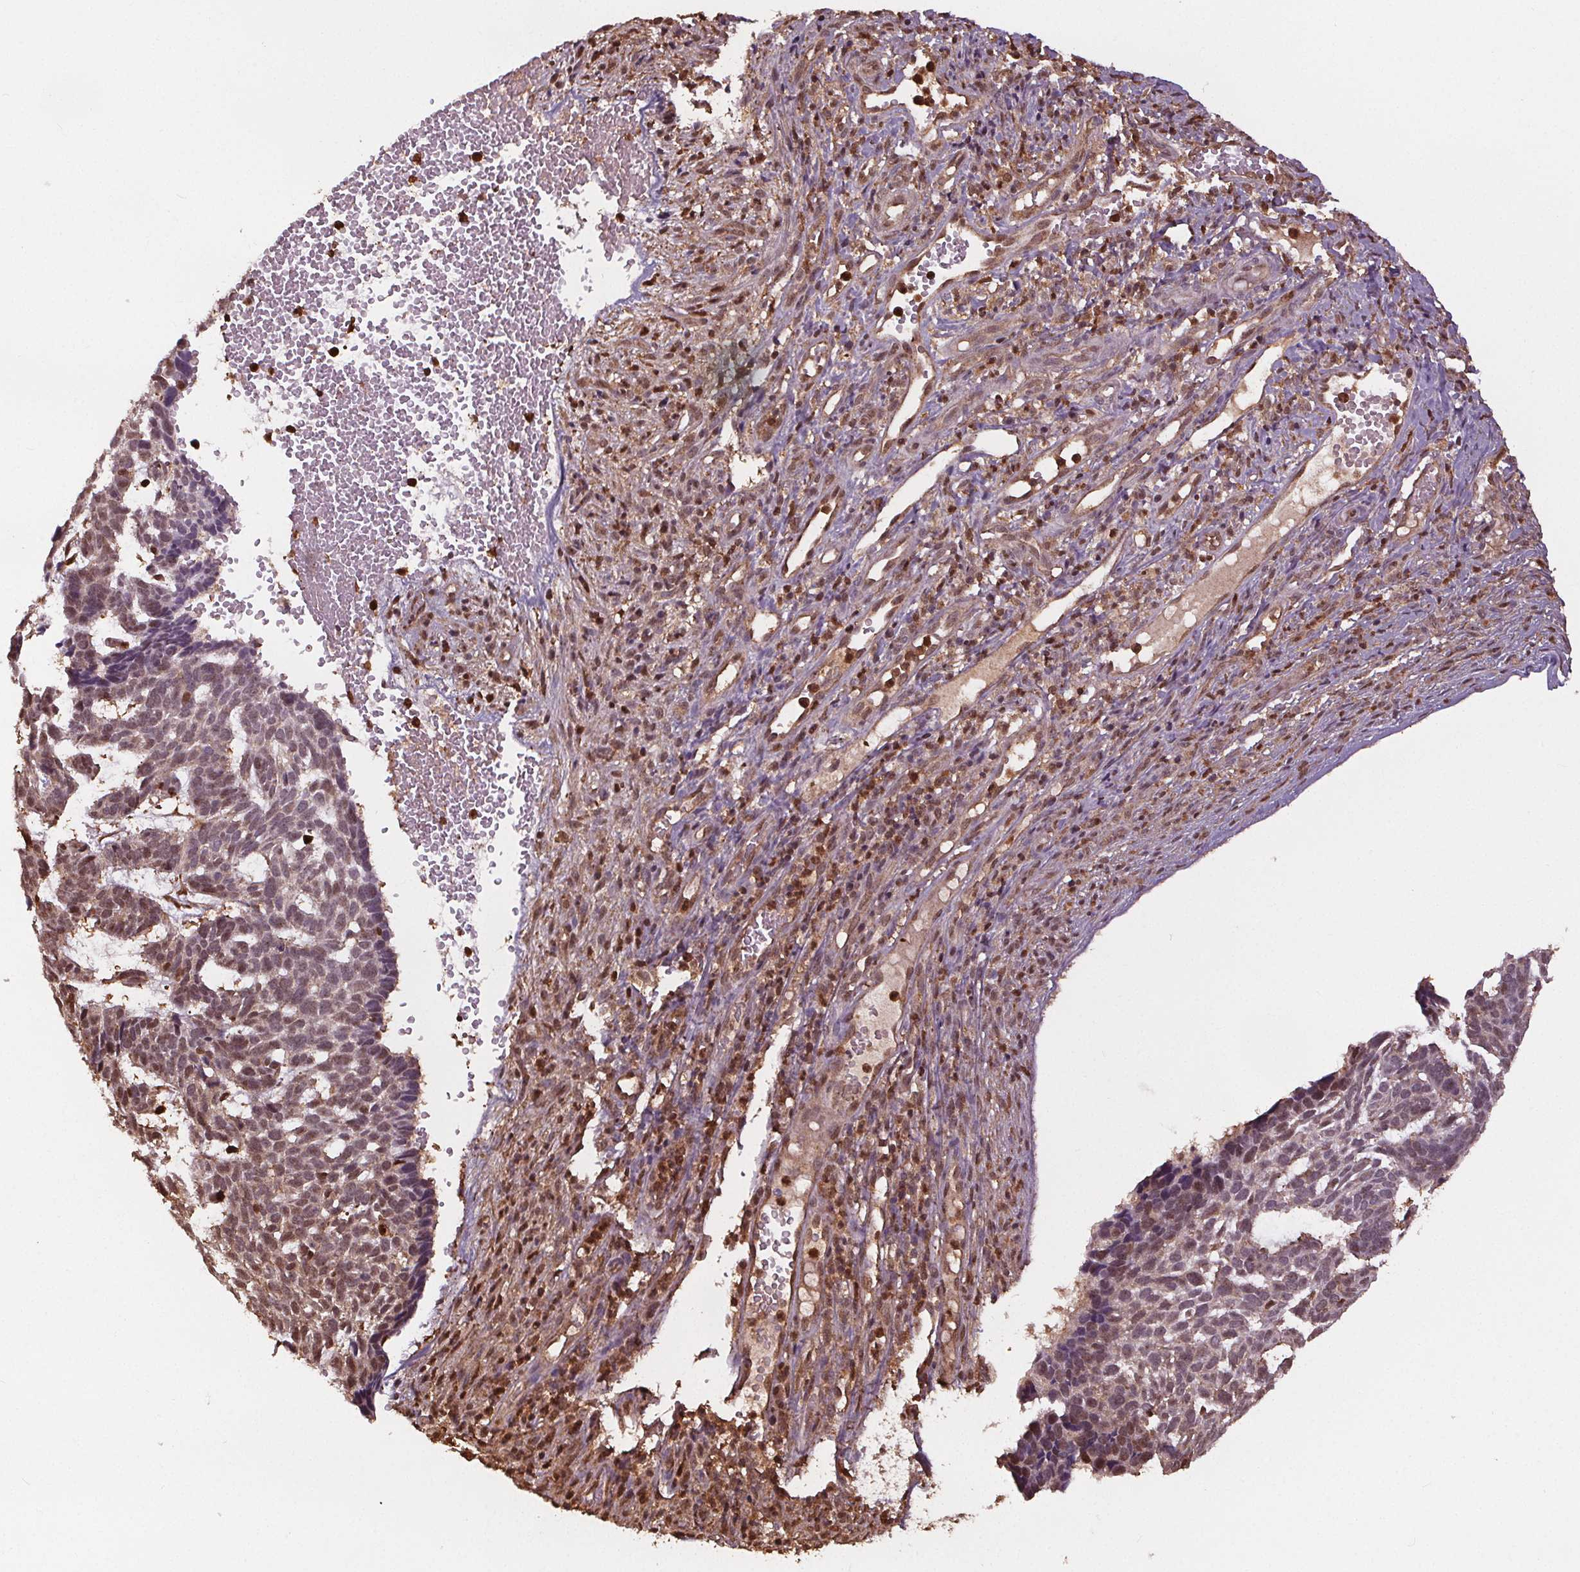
{"staining": {"intensity": "weak", "quantity": ">75%", "location": "cytoplasmic/membranous,nuclear"}, "tissue": "skin cancer", "cell_type": "Tumor cells", "image_type": "cancer", "snomed": [{"axis": "morphology", "description": "Basal cell carcinoma"}, {"axis": "topography", "description": "Skin"}], "caption": "A high-resolution image shows IHC staining of basal cell carcinoma (skin), which demonstrates weak cytoplasmic/membranous and nuclear positivity in about >75% of tumor cells.", "gene": "ENO1", "patient": {"sex": "male", "age": 78}}